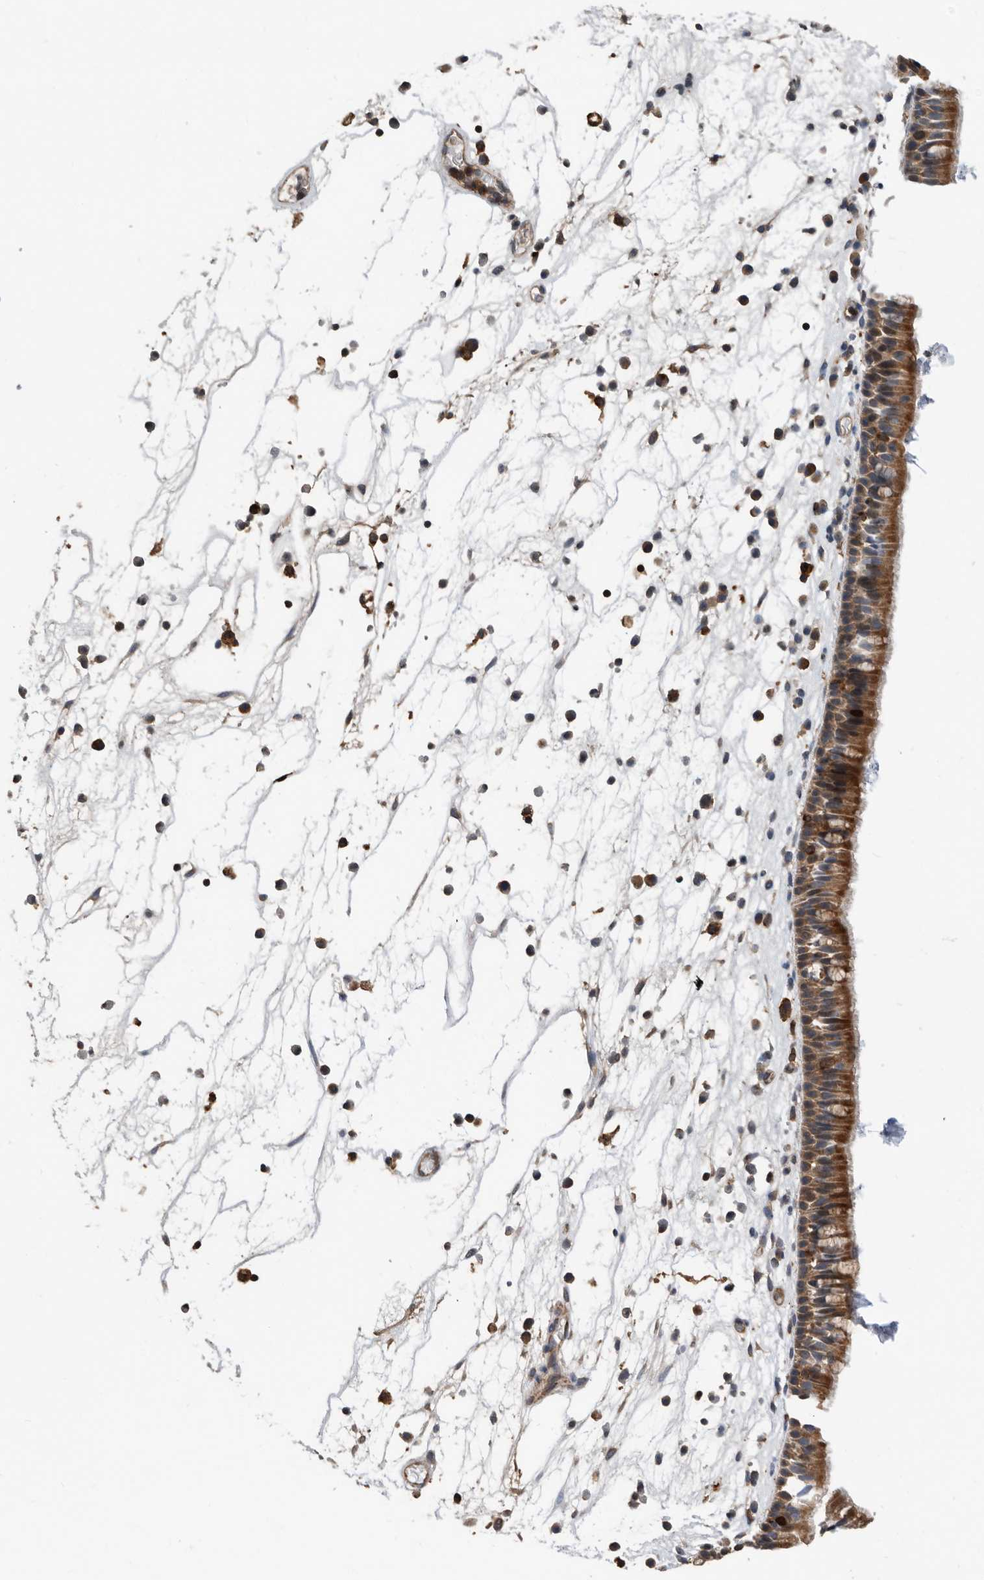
{"staining": {"intensity": "moderate", "quantity": ">75%", "location": "cytoplasmic/membranous"}, "tissue": "nasopharynx", "cell_type": "Respiratory epithelial cells", "image_type": "normal", "snomed": [{"axis": "morphology", "description": "Normal tissue, NOS"}, {"axis": "morphology", "description": "Inflammation, NOS"}, {"axis": "morphology", "description": "Malignant melanoma, Metastatic site"}, {"axis": "topography", "description": "Nasopharynx"}], "caption": "This micrograph shows unremarkable nasopharynx stained with IHC to label a protein in brown. The cytoplasmic/membranous of respiratory epithelial cells show moderate positivity for the protein. Nuclei are counter-stained blue.", "gene": "ATAD2", "patient": {"sex": "male", "age": 70}}